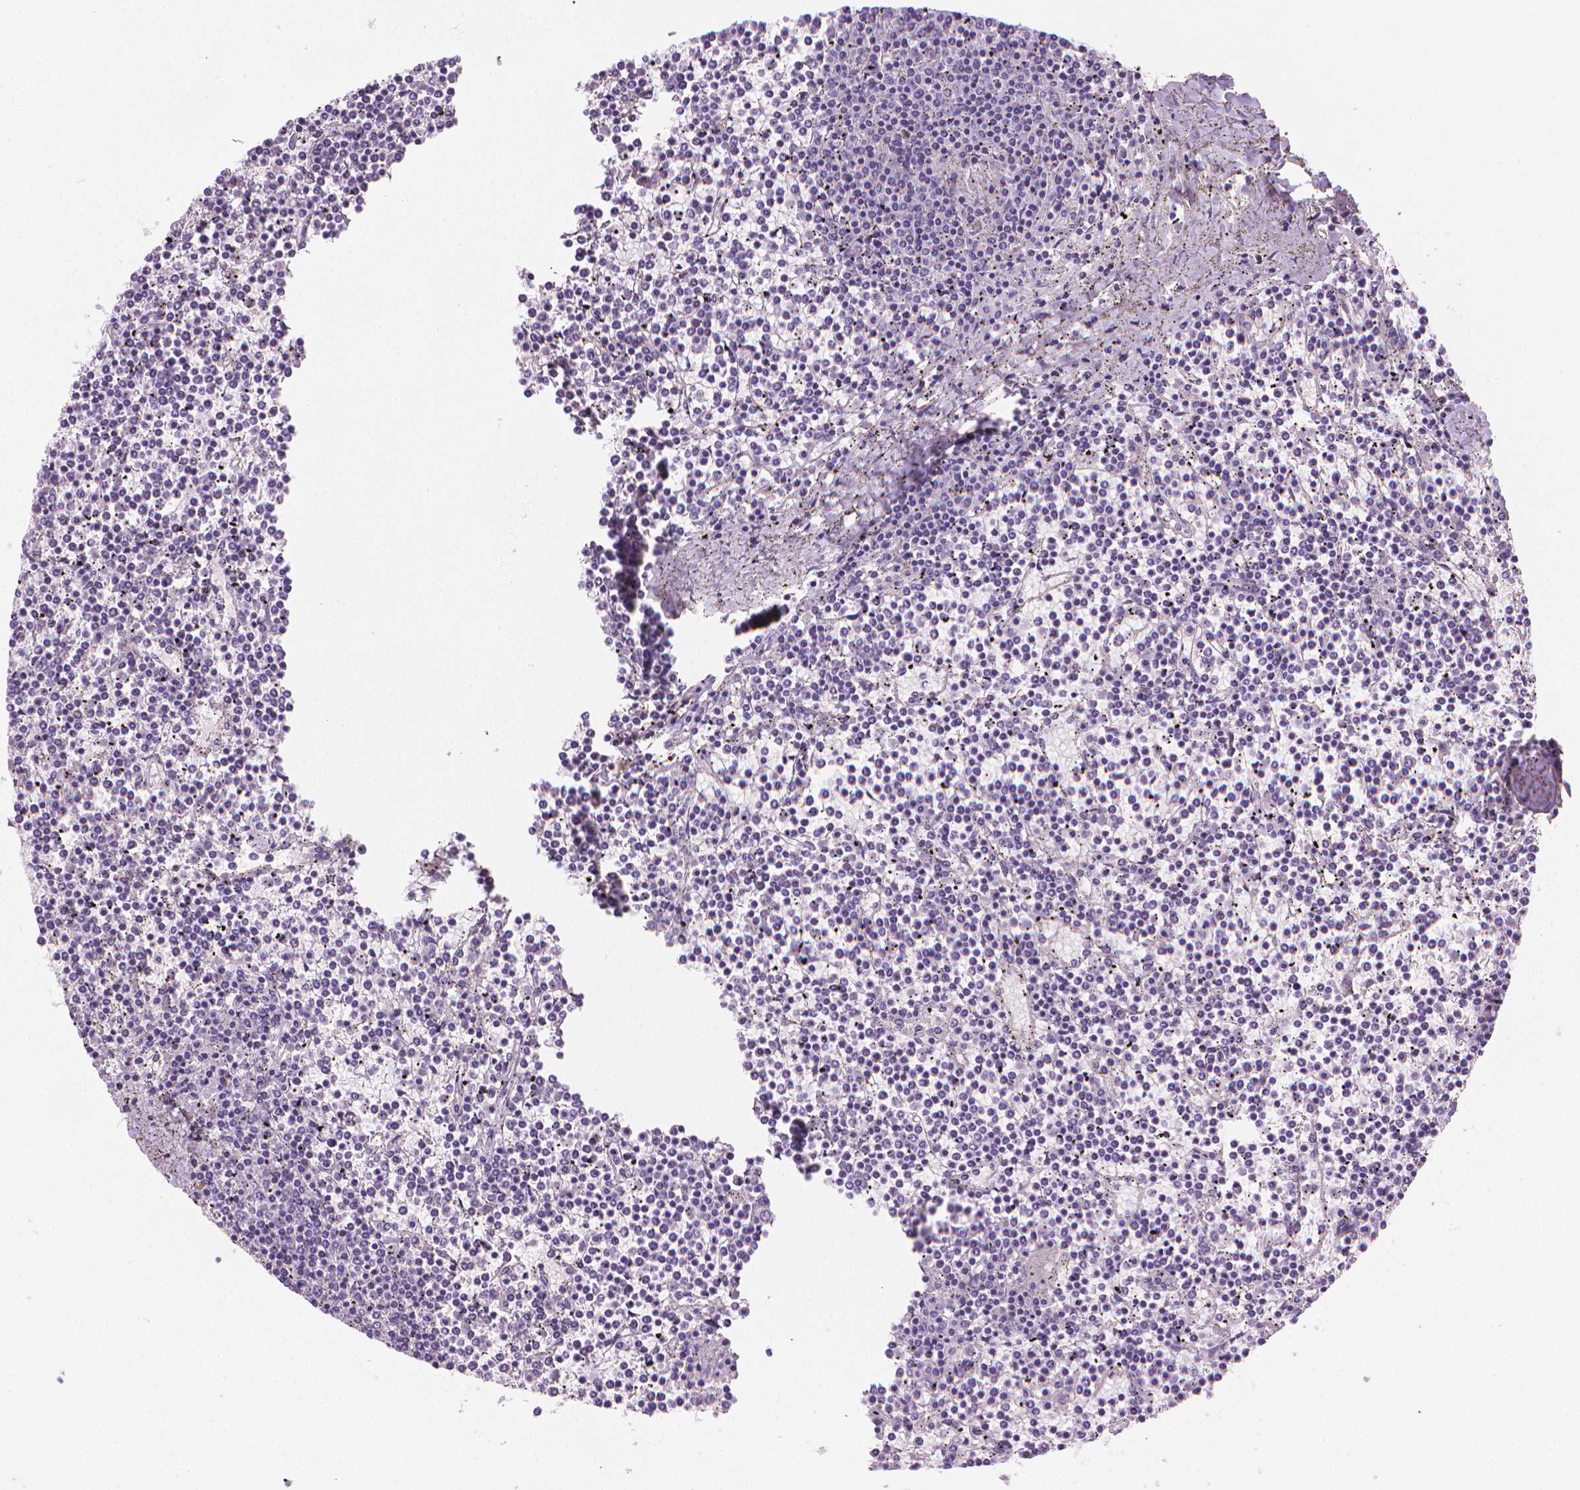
{"staining": {"intensity": "negative", "quantity": "none", "location": "none"}, "tissue": "lymphoma", "cell_type": "Tumor cells", "image_type": "cancer", "snomed": [{"axis": "morphology", "description": "Malignant lymphoma, non-Hodgkin's type, Low grade"}, {"axis": "topography", "description": "Spleen"}], "caption": "DAB immunohistochemical staining of human lymphoma demonstrates no significant positivity in tumor cells.", "gene": "CLXN", "patient": {"sex": "female", "age": 19}}